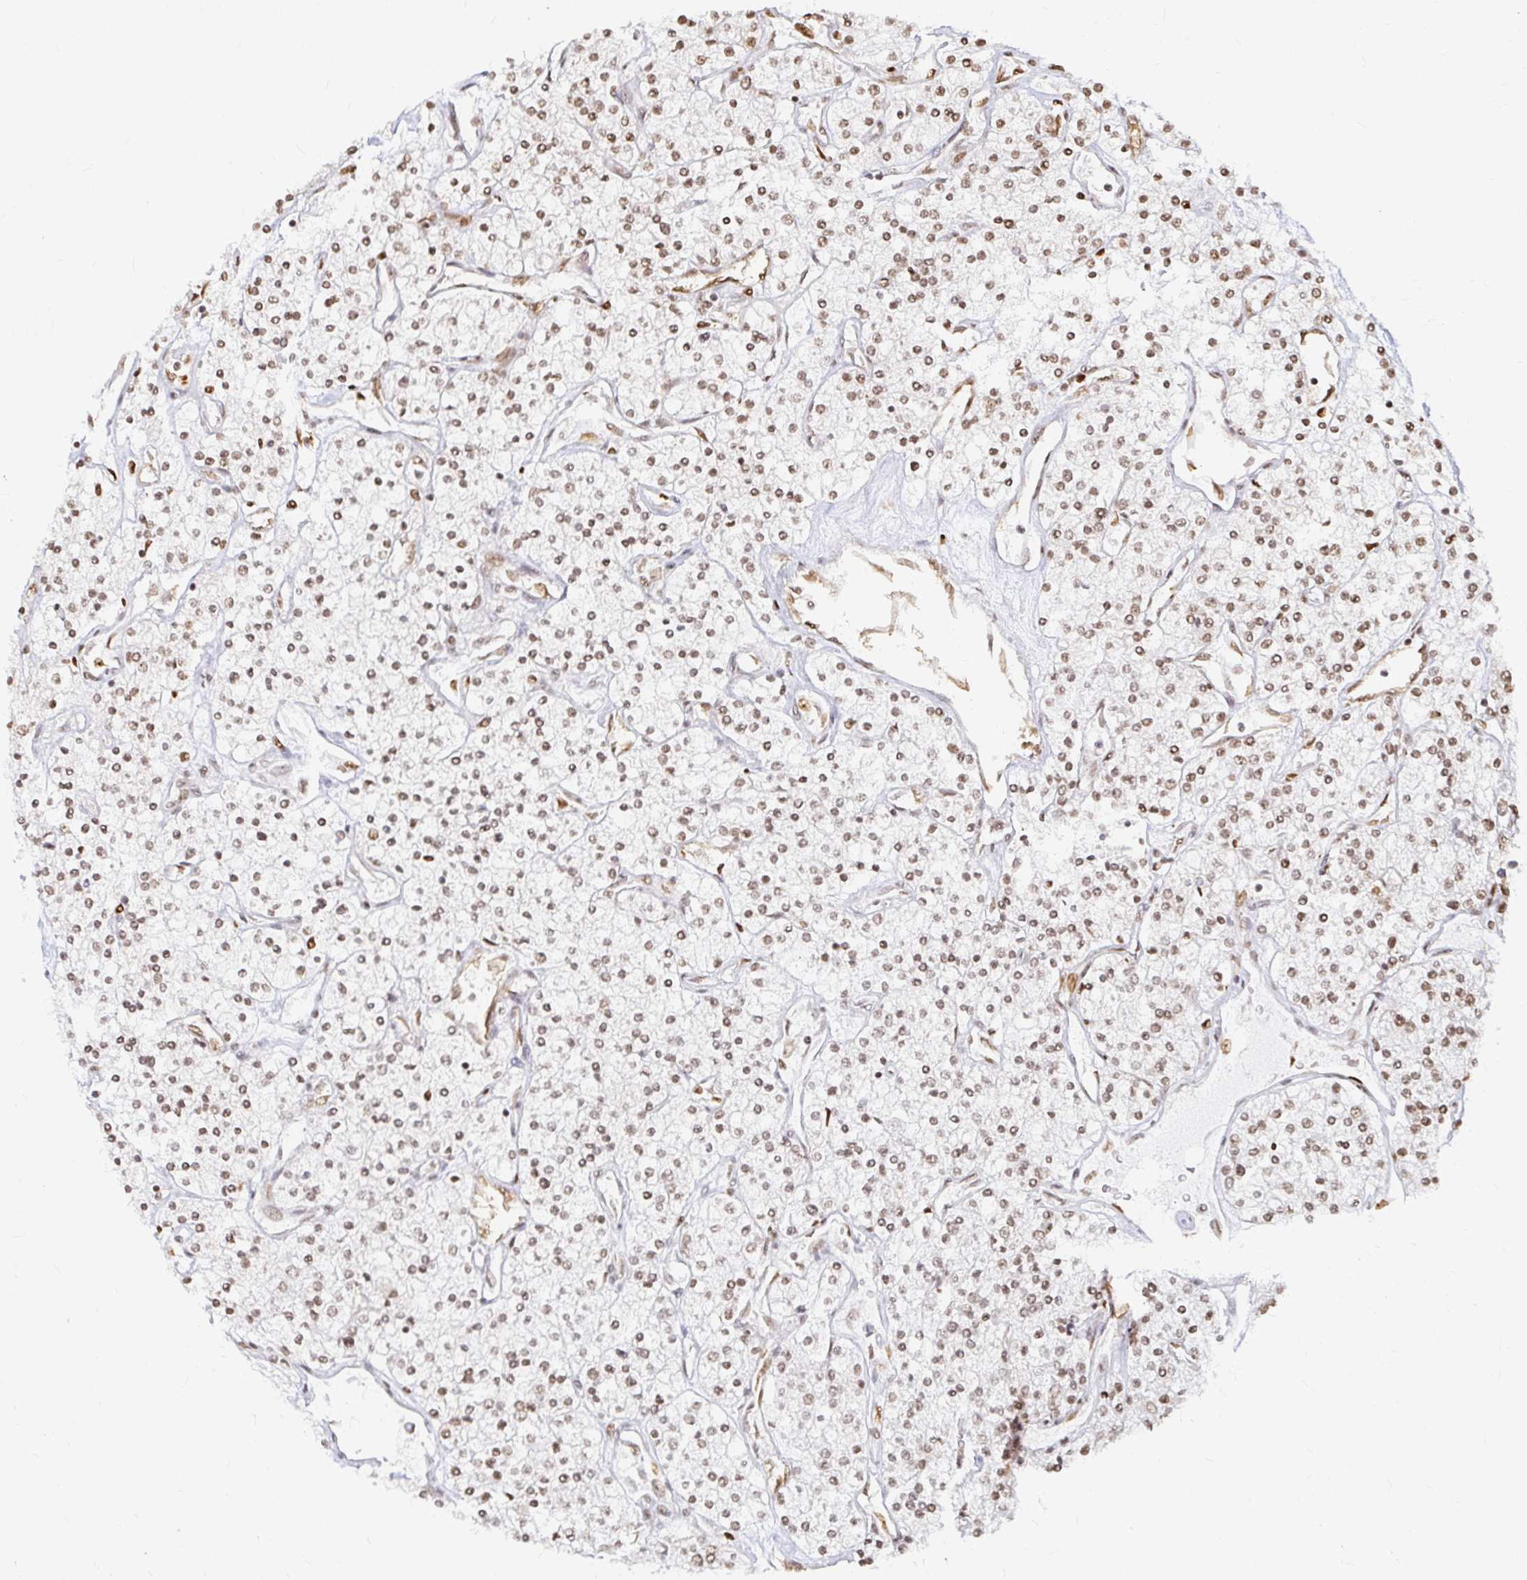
{"staining": {"intensity": "moderate", "quantity": ">75%", "location": "nuclear"}, "tissue": "renal cancer", "cell_type": "Tumor cells", "image_type": "cancer", "snomed": [{"axis": "morphology", "description": "Adenocarcinoma, NOS"}, {"axis": "topography", "description": "Kidney"}], "caption": "The image shows a brown stain indicating the presence of a protein in the nuclear of tumor cells in renal cancer (adenocarcinoma). The staining is performed using DAB brown chromogen to label protein expression. The nuclei are counter-stained blue using hematoxylin.", "gene": "HNRNPU", "patient": {"sex": "male", "age": 80}}